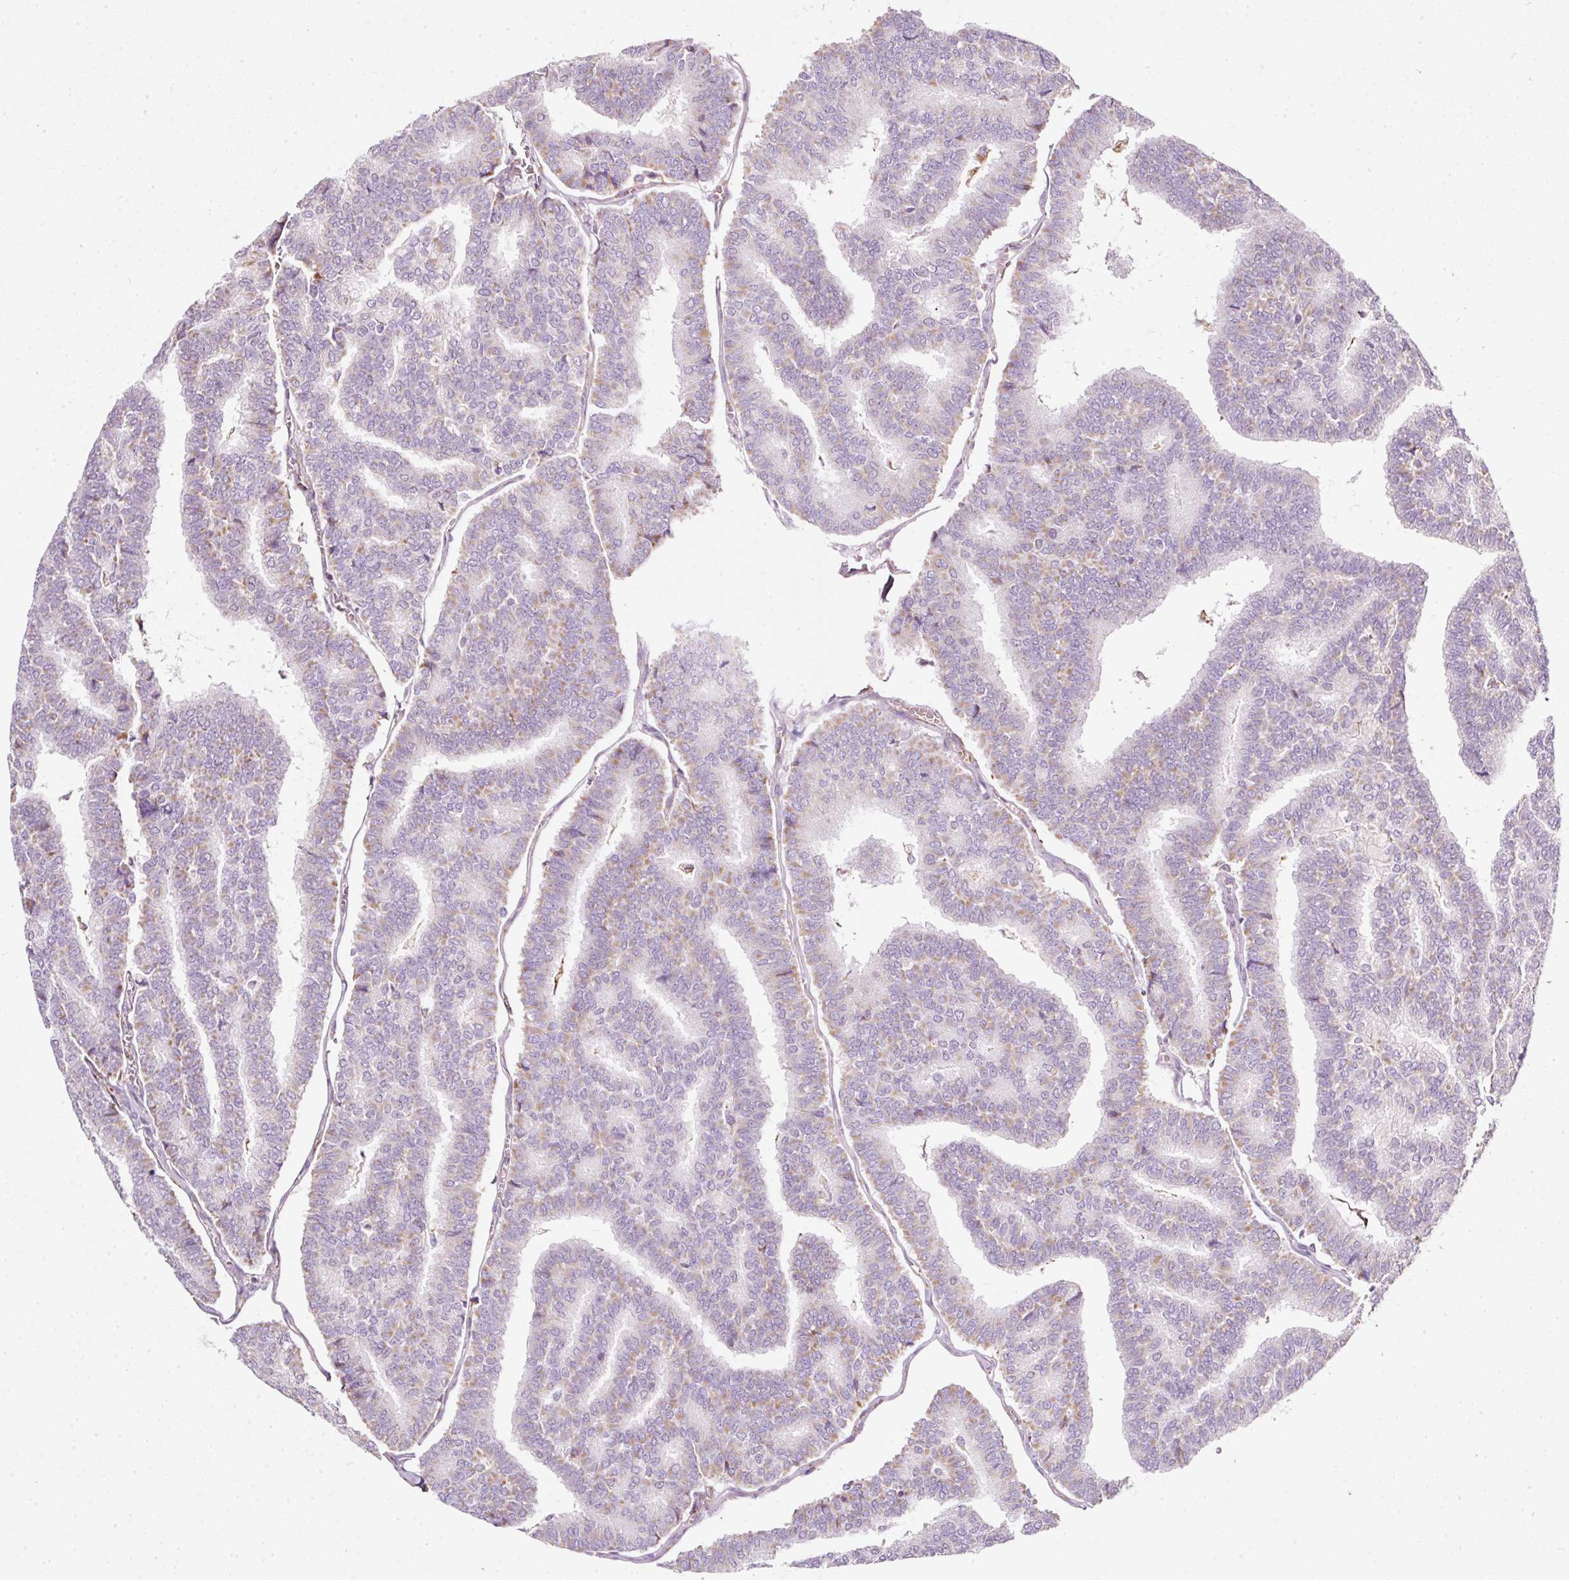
{"staining": {"intensity": "moderate", "quantity": "<25%", "location": "cytoplasmic/membranous"}, "tissue": "thyroid cancer", "cell_type": "Tumor cells", "image_type": "cancer", "snomed": [{"axis": "morphology", "description": "Papillary adenocarcinoma, NOS"}, {"axis": "topography", "description": "Thyroid gland"}], "caption": "Immunohistochemical staining of human thyroid cancer demonstrates low levels of moderate cytoplasmic/membranous positivity in about <25% of tumor cells.", "gene": "SDHA", "patient": {"sex": "female", "age": 35}}